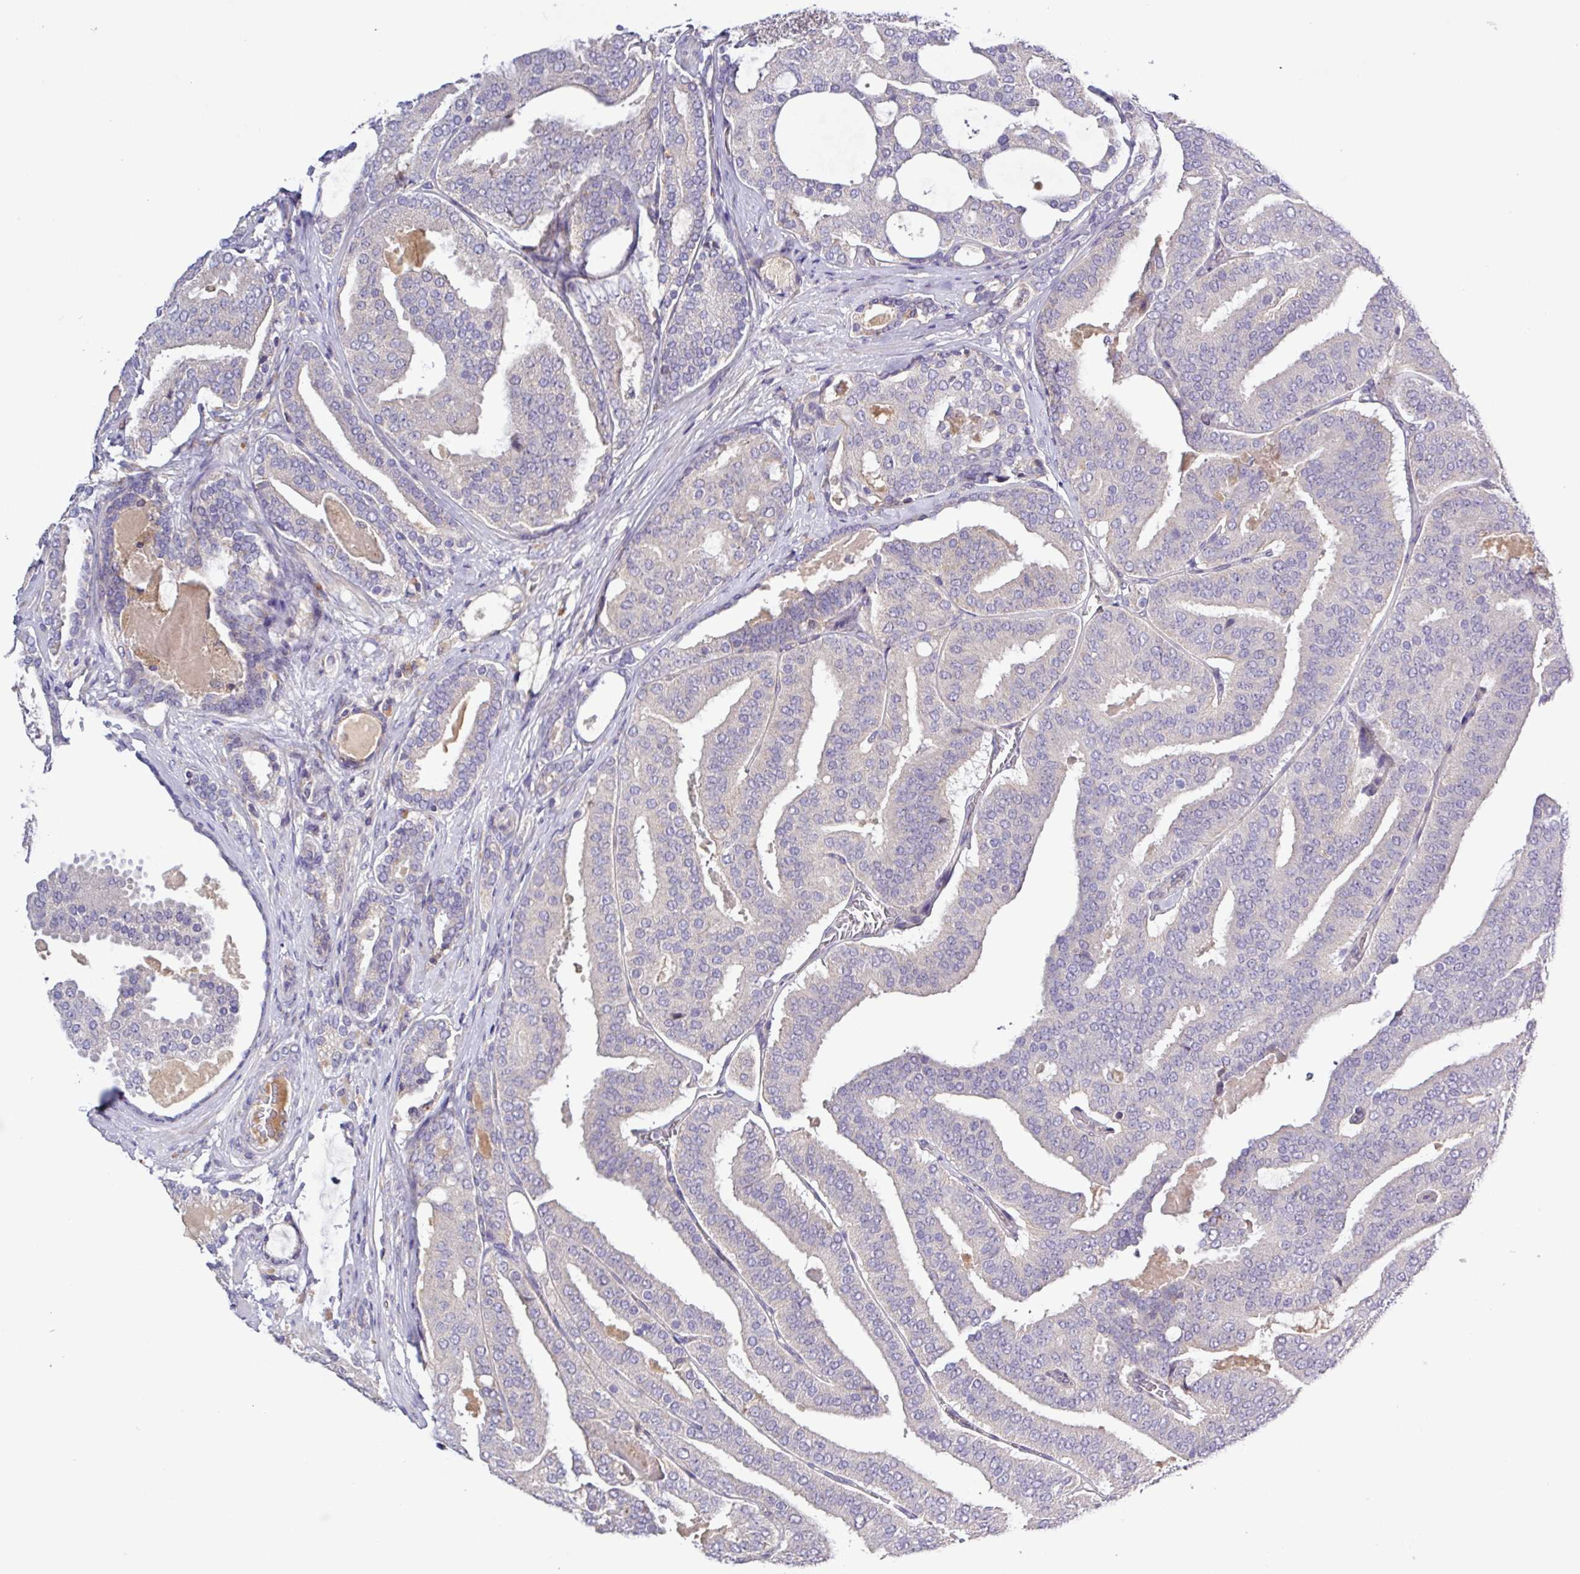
{"staining": {"intensity": "negative", "quantity": "none", "location": "none"}, "tissue": "prostate cancer", "cell_type": "Tumor cells", "image_type": "cancer", "snomed": [{"axis": "morphology", "description": "Adenocarcinoma, High grade"}, {"axis": "topography", "description": "Prostate"}], "caption": "The image shows no significant positivity in tumor cells of prostate adenocarcinoma (high-grade). Brightfield microscopy of immunohistochemistry (IHC) stained with DAB (brown) and hematoxylin (blue), captured at high magnification.", "gene": "SFTPB", "patient": {"sex": "male", "age": 65}}